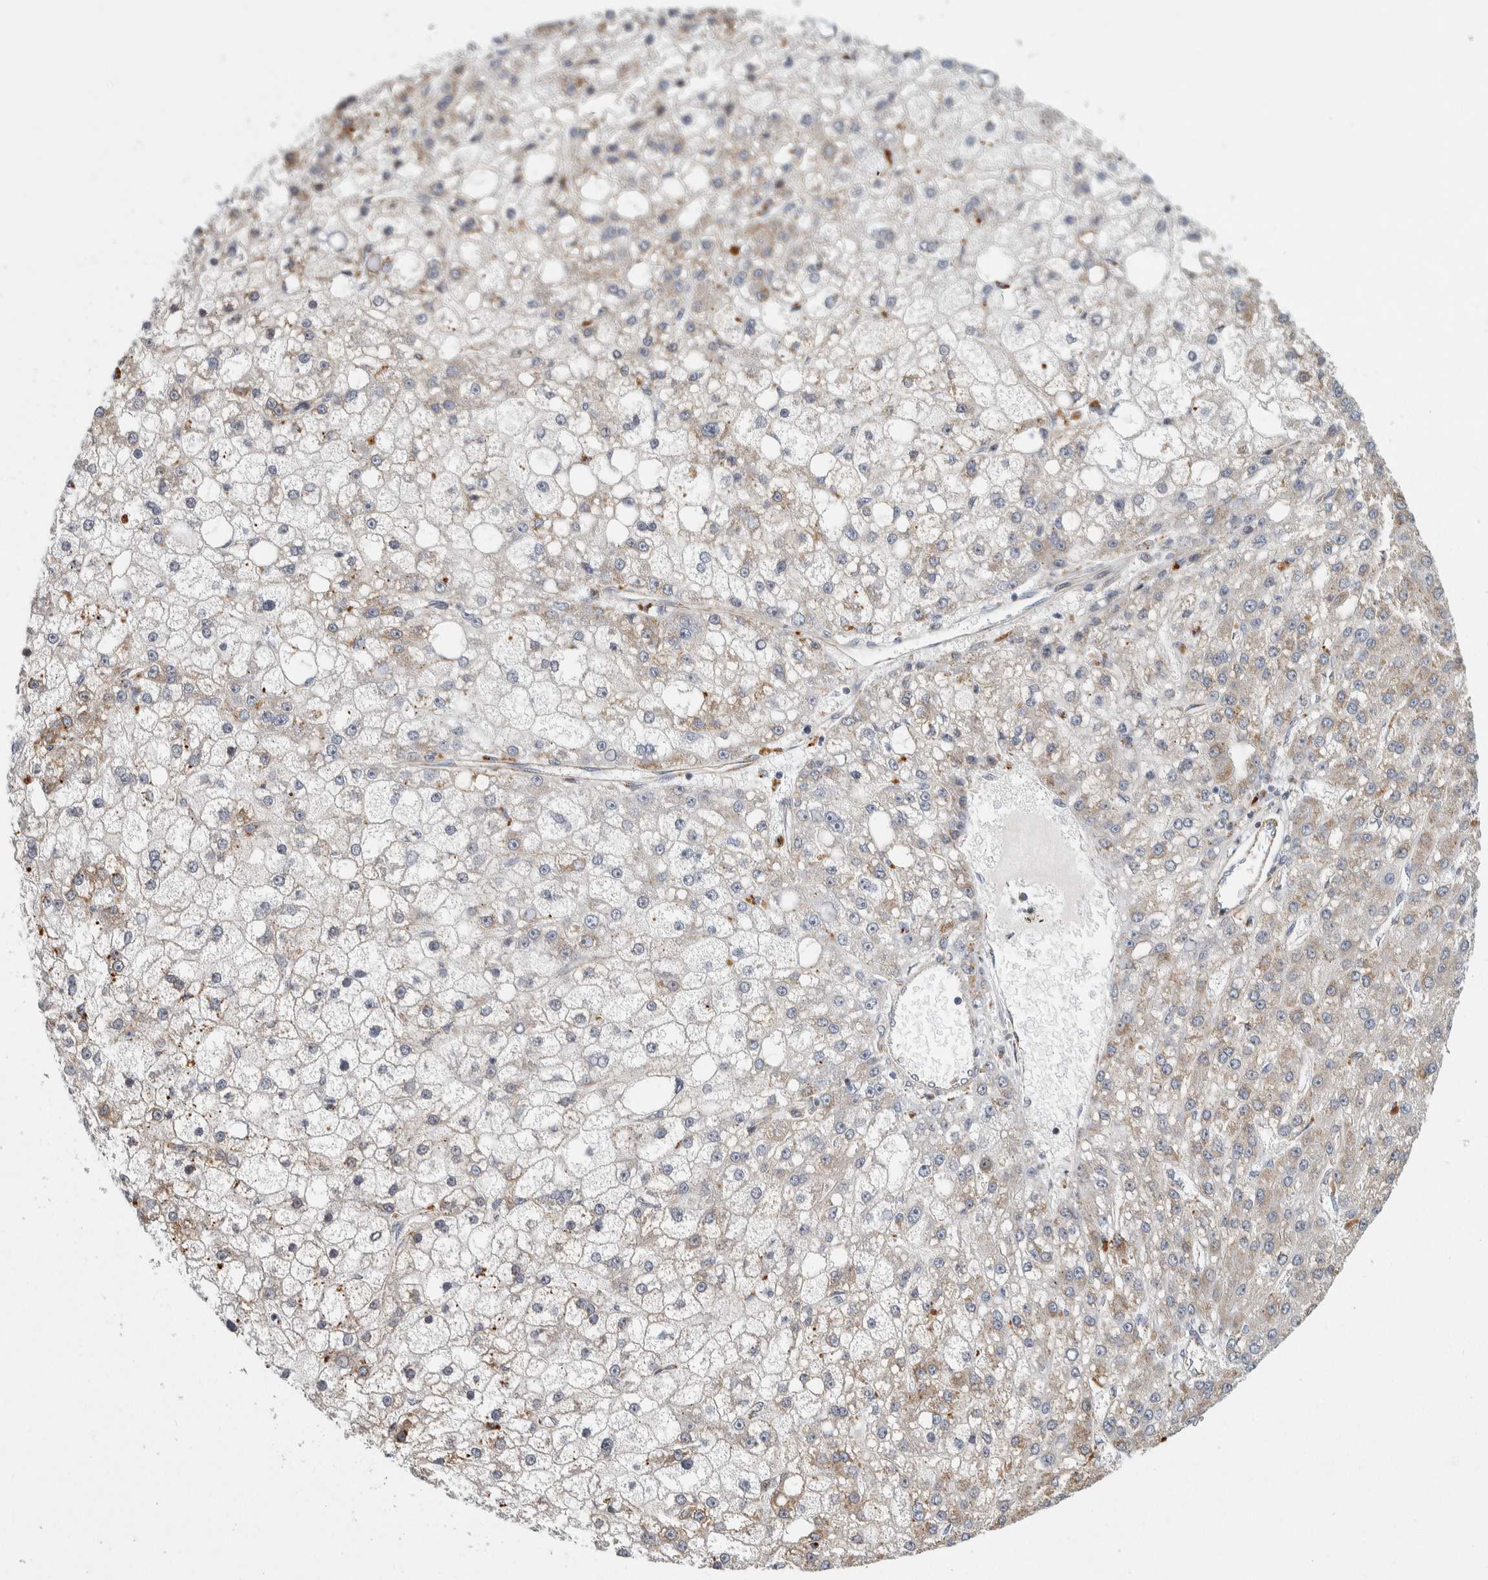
{"staining": {"intensity": "weak", "quantity": "<25%", "location": "cytoplasmic/membranous"}, "tissue": "liver cancer", "cell_type": "Tumor cells", "image_type": "cancer", "snomed": [{"axis": "morphology", "description": "Carcinoma, Hepatocellular, NOS"}, {"axis": "topography", "description": "Liver"}], "caption": "Immunohistochemical staining of human hepatocellular carcinoma (liver) shows no significant staining in tumor cells.", "gene": "AFP", "patient": {"sex": "male", "age": 67}}